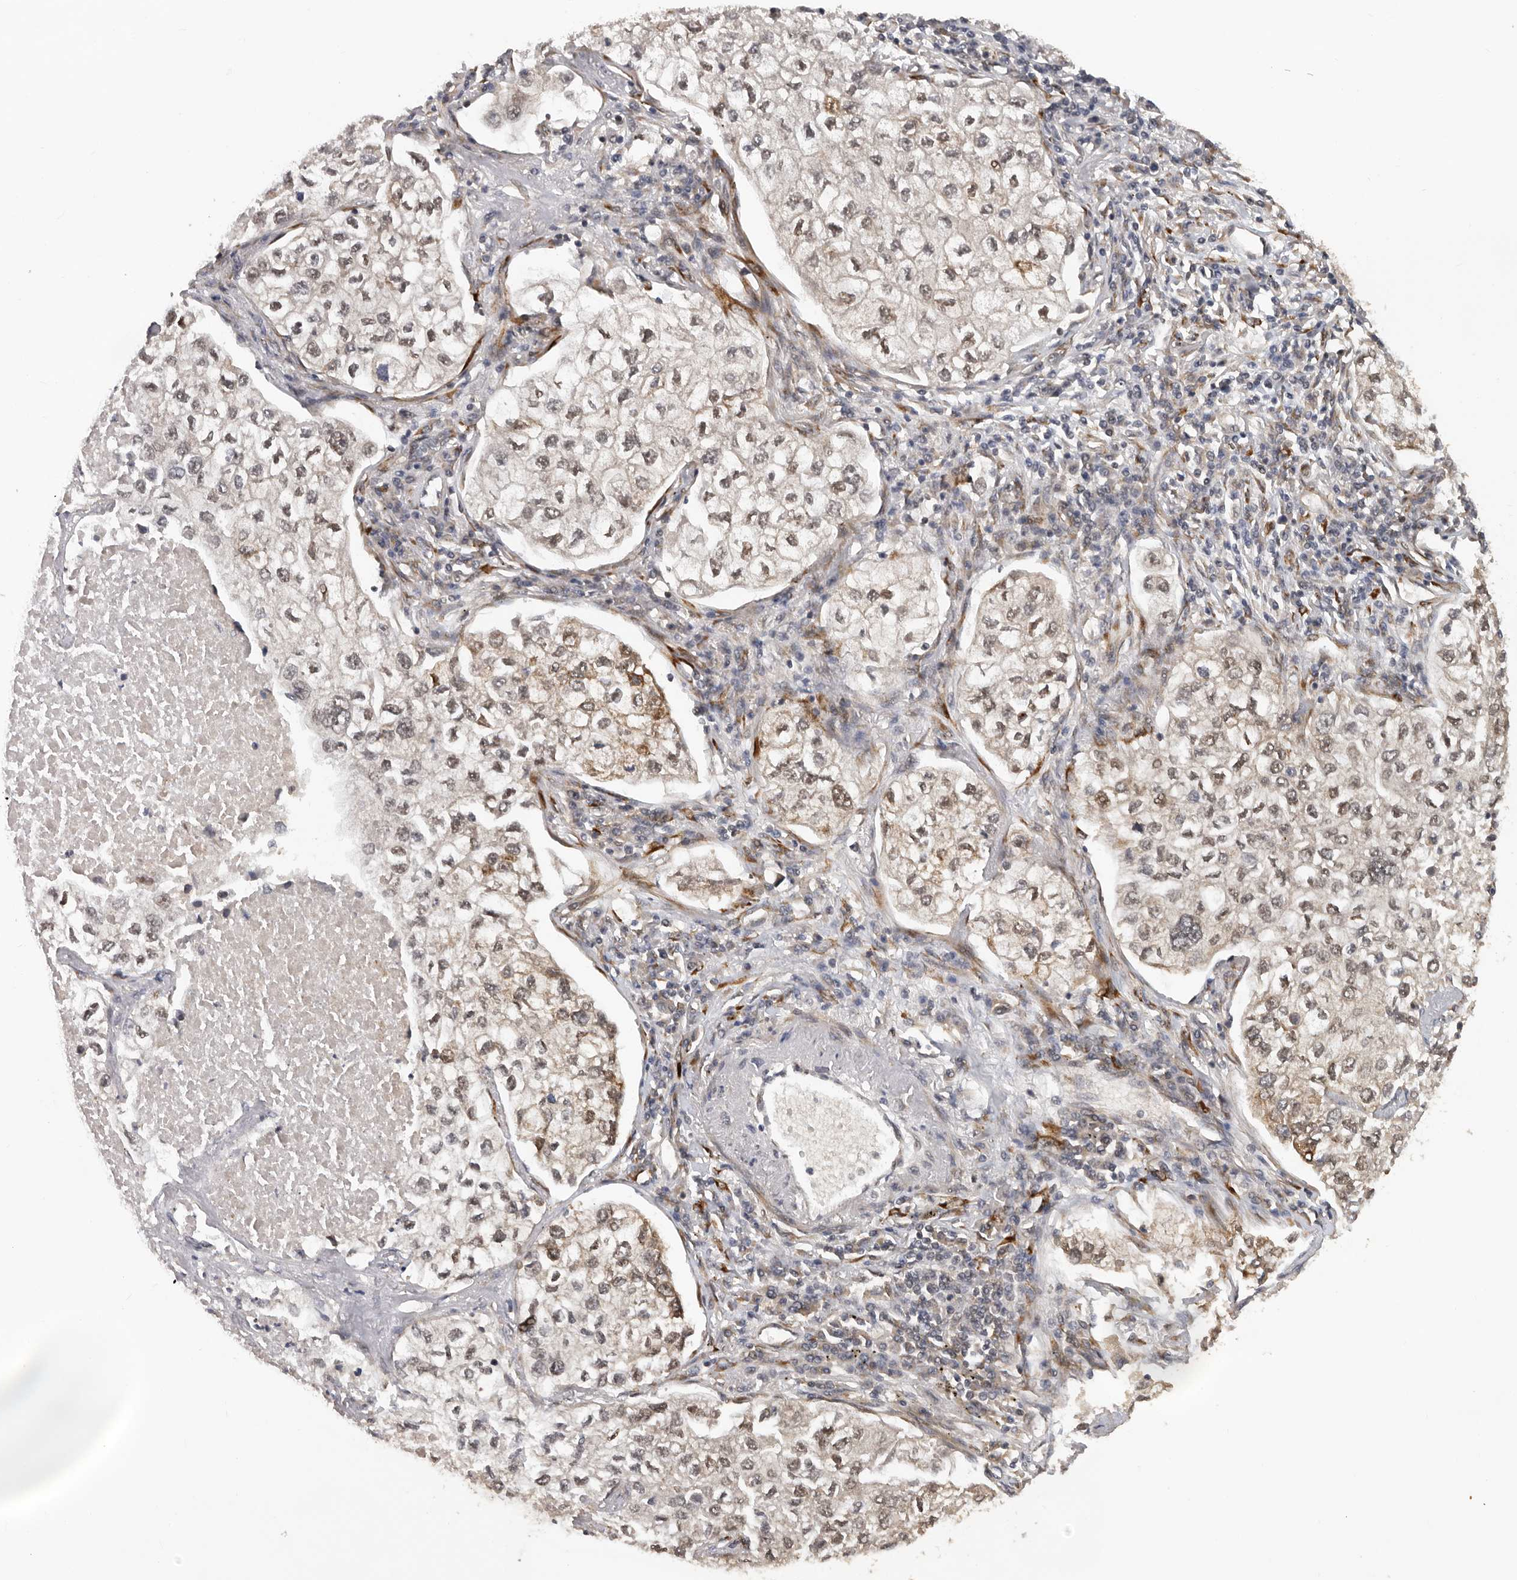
{"staining": {"intensity": "moderate", "quantity": ">75%", "location": "cytoplasmic/membranous,nuclear"}, "tissue": "lung cancer", "cell_type": "Tumor cells", "image_type": "cancer", "snomed": [{"axis": "morphology", "description": "Adenocarcinoma, NOS"}, {"axis": "topography", "description": "Lung"}], "caption": "There is medium levels of moderate cytoplasmic/membranous and nuclear expression in tumor cells of lung adenocarcinoma, as demonstrated by immunohistochemical staining (brown color).", "gene": "HENMT1", "patient": {"sex": "male", "age": 63}}